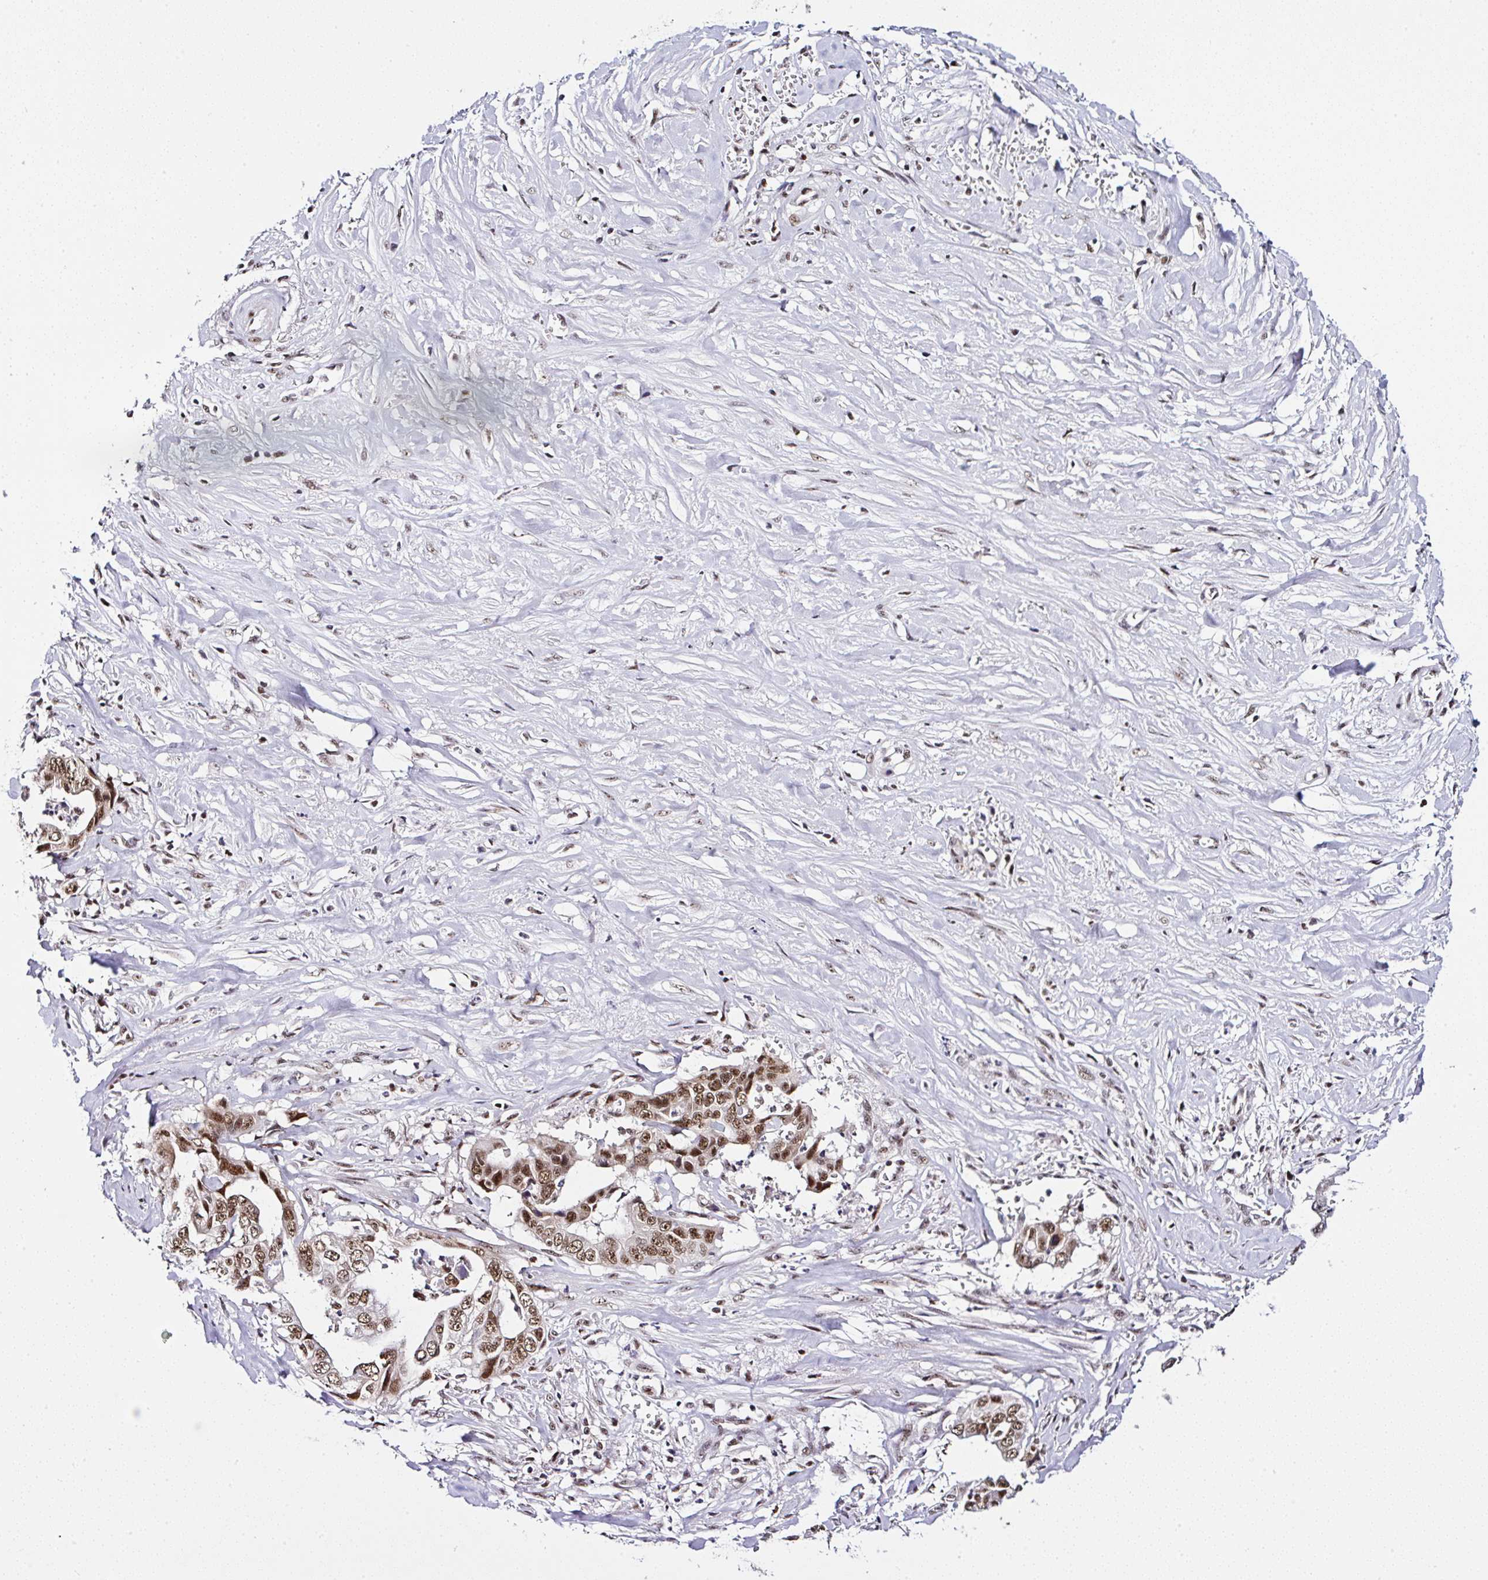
{"staining": {"intensity": "moderate", "quantity": ">75%", "location": "nuclear"}, "tissue": "liver cancer", "cell_type": "Tumor cells", "image_type": "cancer", "snomed": [{"axis": "morphology", "description": "Cholangiocarcinoma"}, {"axis": "topography", "description": "Liver"}], "caption": "This micrograph exhibits immunohistochemistry (IHC) staining of human cholangiocarcinoma (liver), with medium moderate nuclear positivity in approximately >75% of tumor cells.", "gene": "PTPN2", "patient": {"sex": "female", "age": 79}}